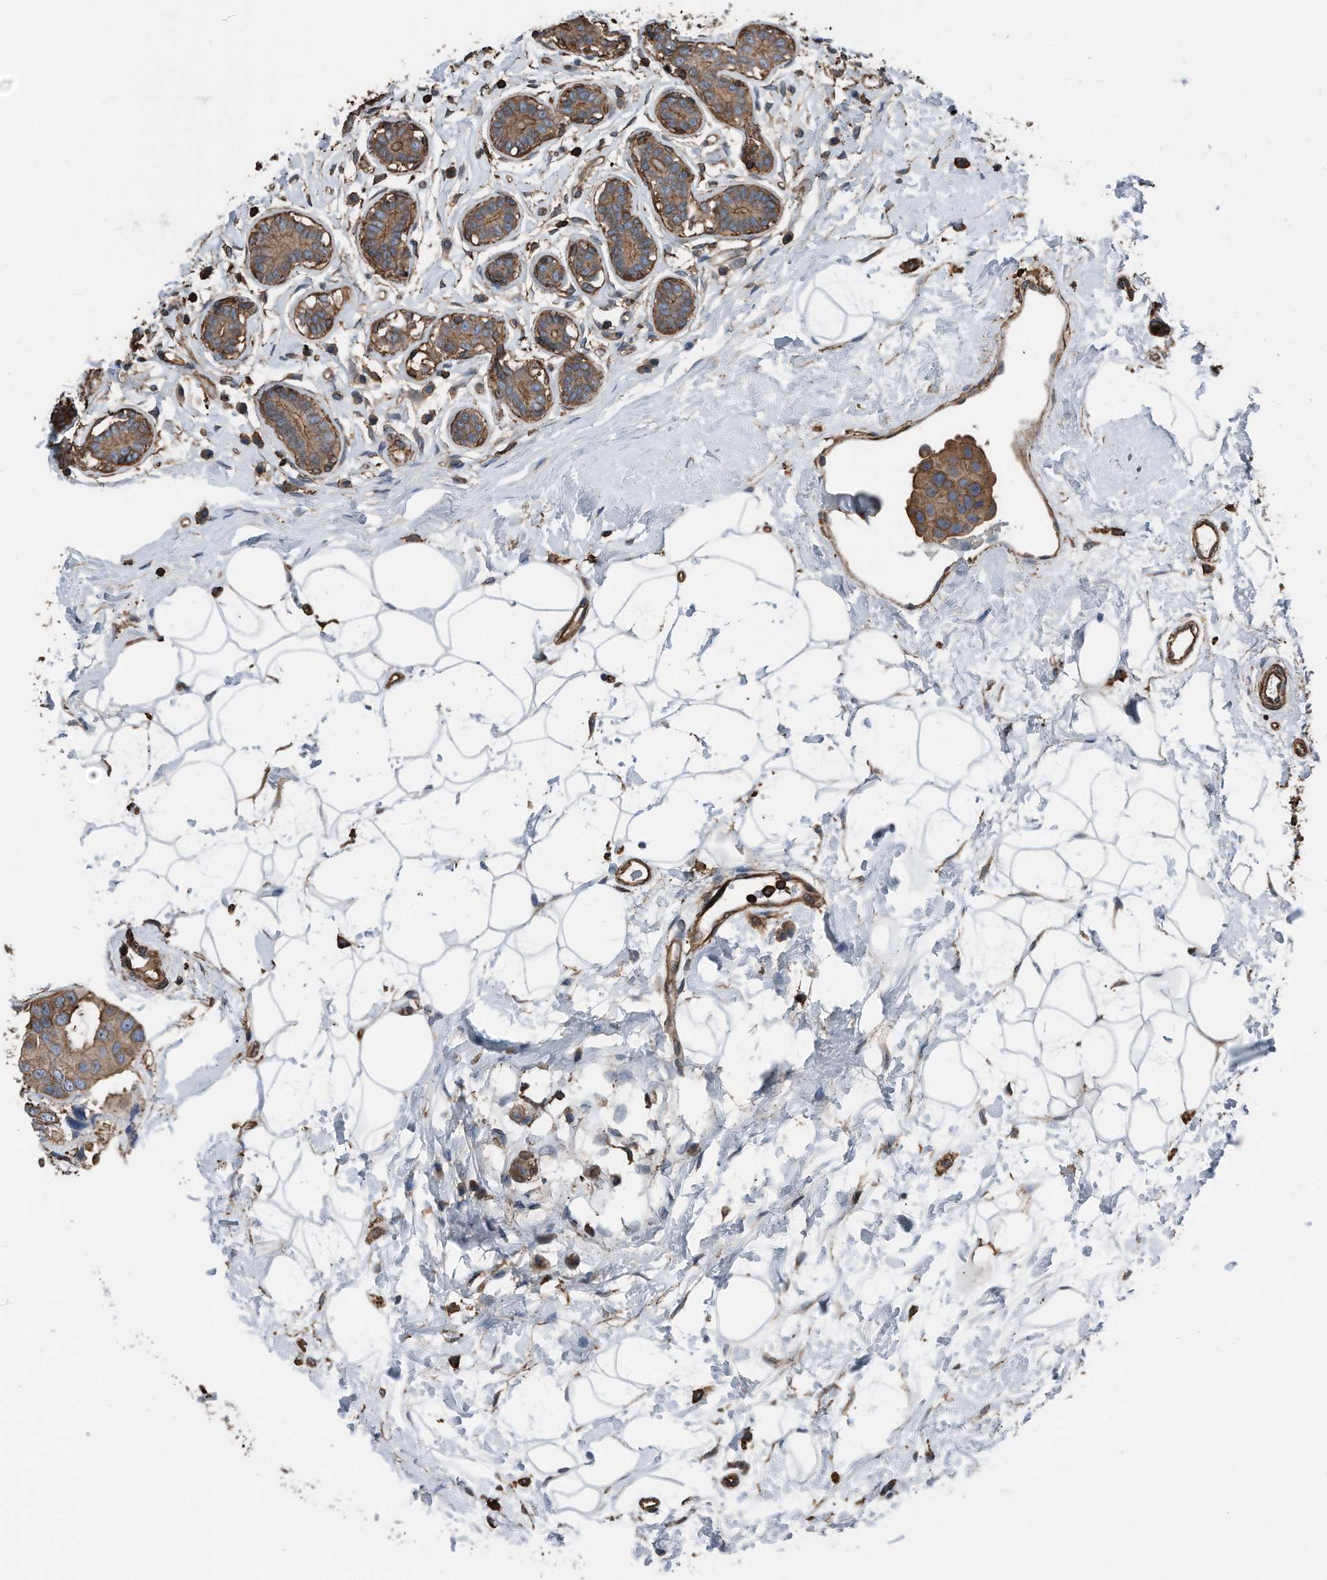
{"staining": {"intensity": "moderate", "quantity": ">75%", "location": "cytoplasmic/membranous"}, "tissue": "breast cancer", "cell_type": "Tumor cells", "image_type": "cancer", "snomed": [{"axis": "morphology", "description": "Normal tissue, NOS"}, {"axis": "morphology", "description": "Duct carcinoma"}, {"axis": "topography", "description": "Breast"}], "caption": "IHC image of breast cancer stained for a protein (brown), which displays medium levels of moderate cytoplasmic/membranous expression in about >75% of tumor cells.", "gene": "RSPO3", "patient": {"sex": "female", "age": 39}}